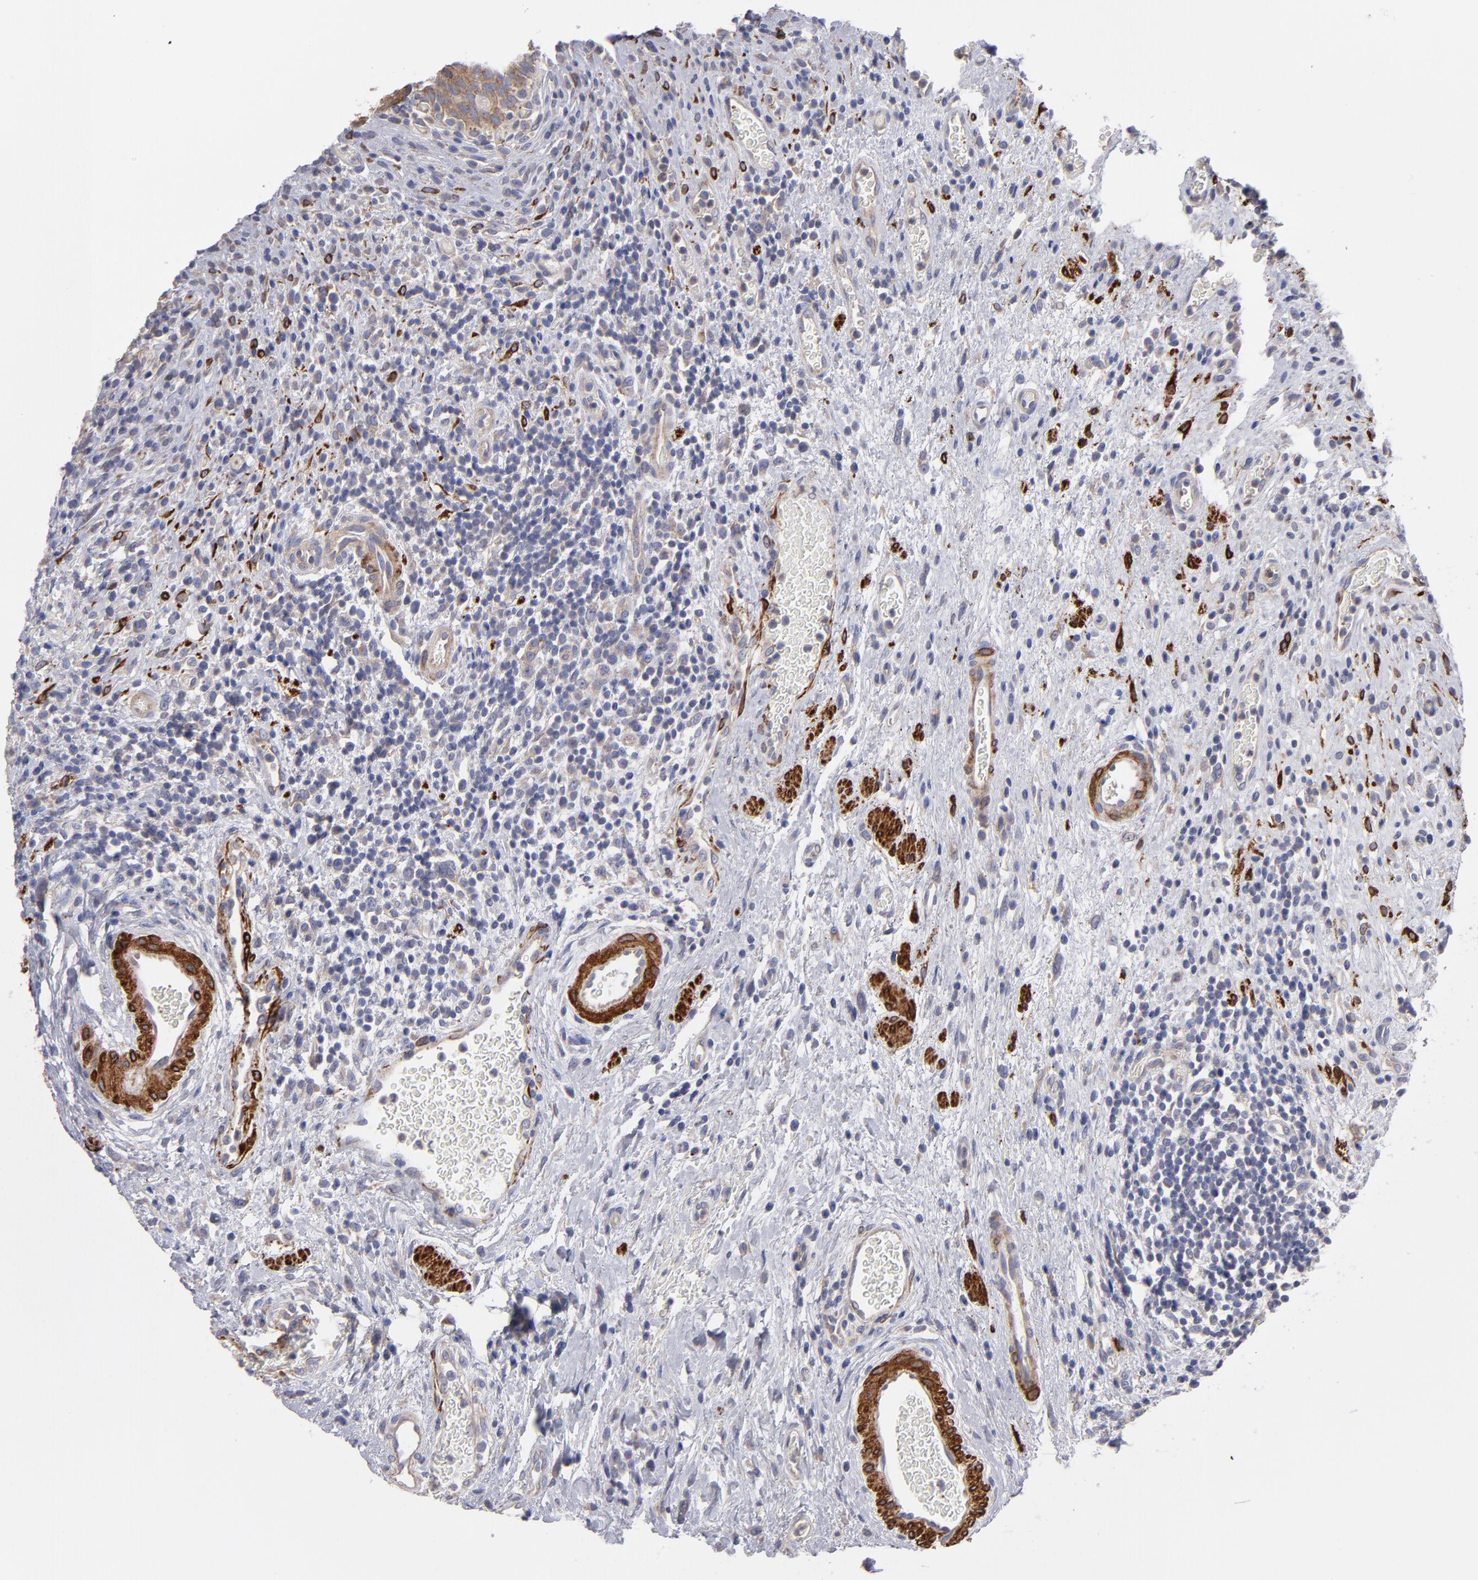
{"staining": {"intensity": "moderate", "quantity": ">75%", "location": "cytoplasmic/membranous"}, "tissue": "urinary bladder", "cell_type": "Urothelial cells", "image_type": "normal", "snomed": [{"axis": "morphology", "description": "Normal tissue, NOS"}, {"axis": "morphology", "description": "Urothelial carcinoma, High grade"}, {"axis": "topography", "description": "Urinary bladder"}], "caption": "Human urinary bladder stained with a brown dye shows moderate cytoplasmic/membranous positive positivity in about >75% of urothelial cells.", "gene": "SLMAP", "patient": {"sex": "male", "age": 51}}